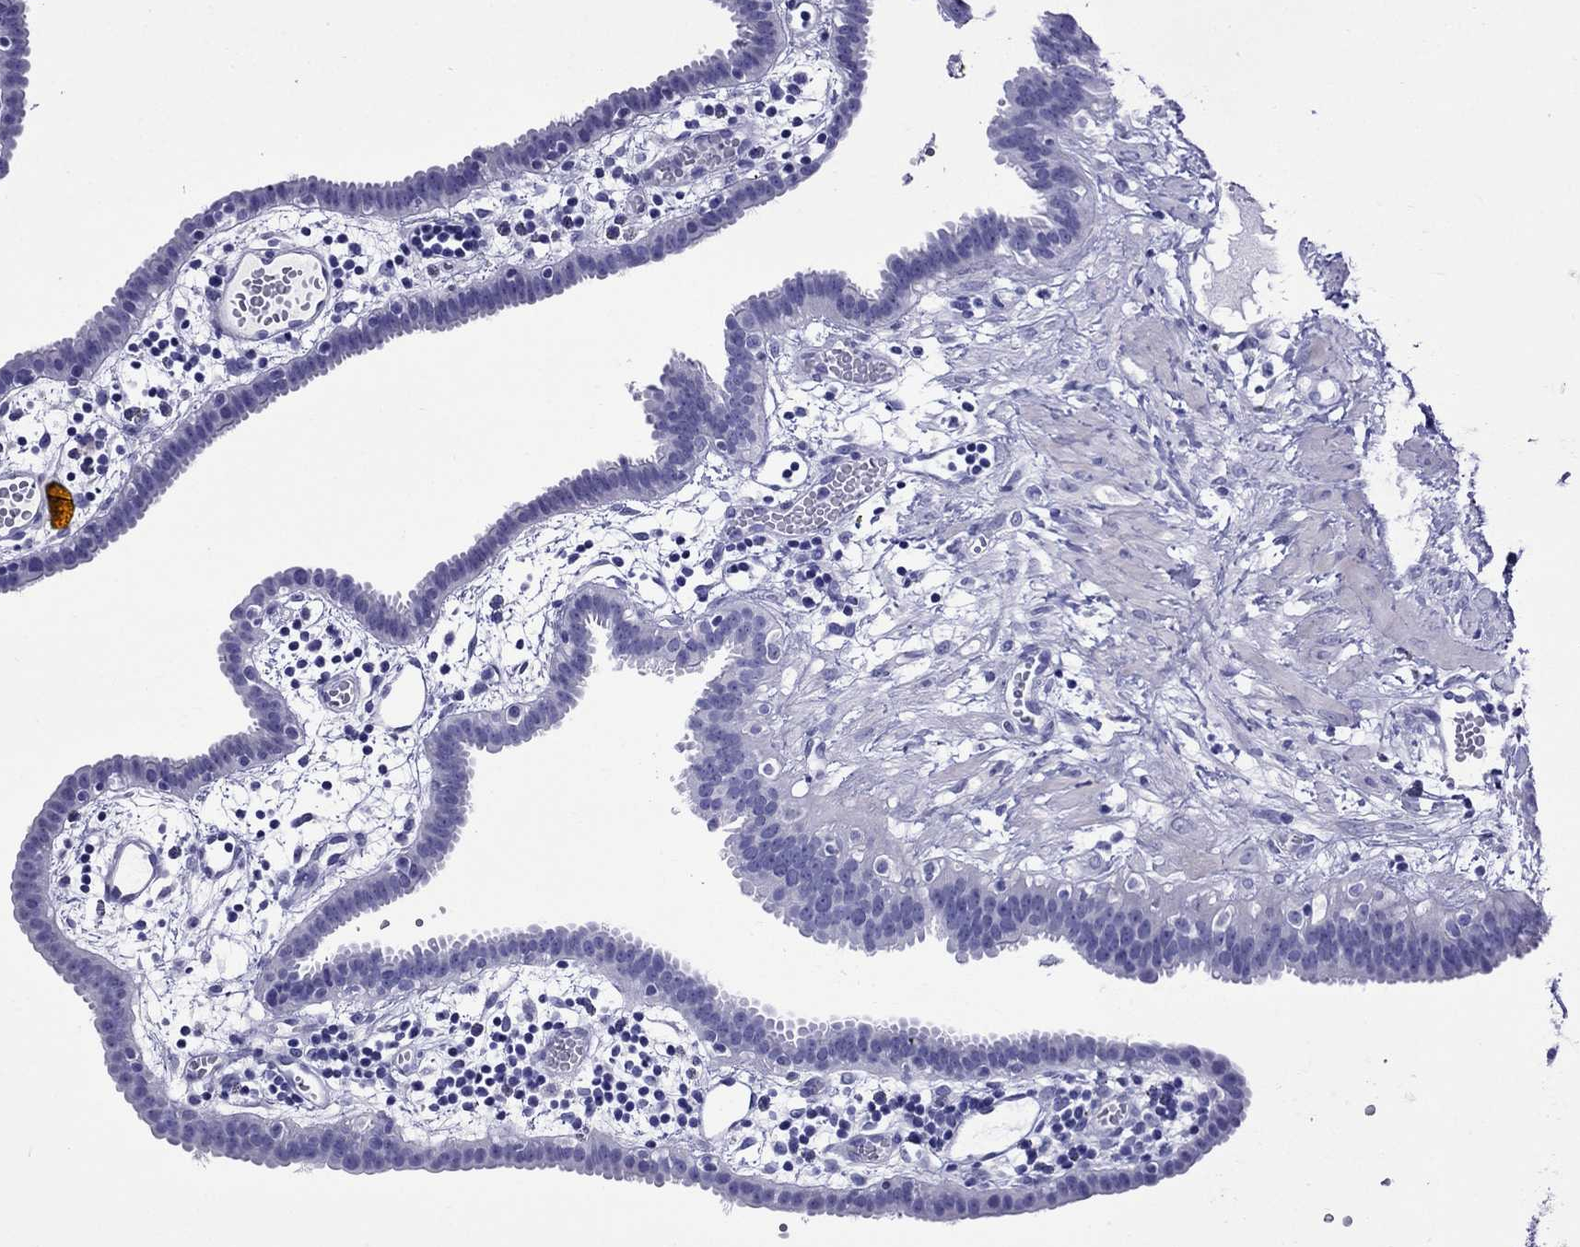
{"staining": {"intensity": "negative", "quantity": "none", "location": "none"}, "tissue": "fallopian tube", "cell_type": "Glandular cells", "image_type": "normal", "snomed": [{"axis": "morphology", "description": "Normal tissue, NOS"}, {"axis": "topography", "description": "Fallopian tube"}], "caption": "Protein analysis of unremarkable fallopian tube displays no significant positivity in glandular cells. (Brightfield microscopy of DAB immunohistochemistry (IHC) at high magnification).", "gene": "CRYBA1", "patient": {"sex": "female", "age": 37}}